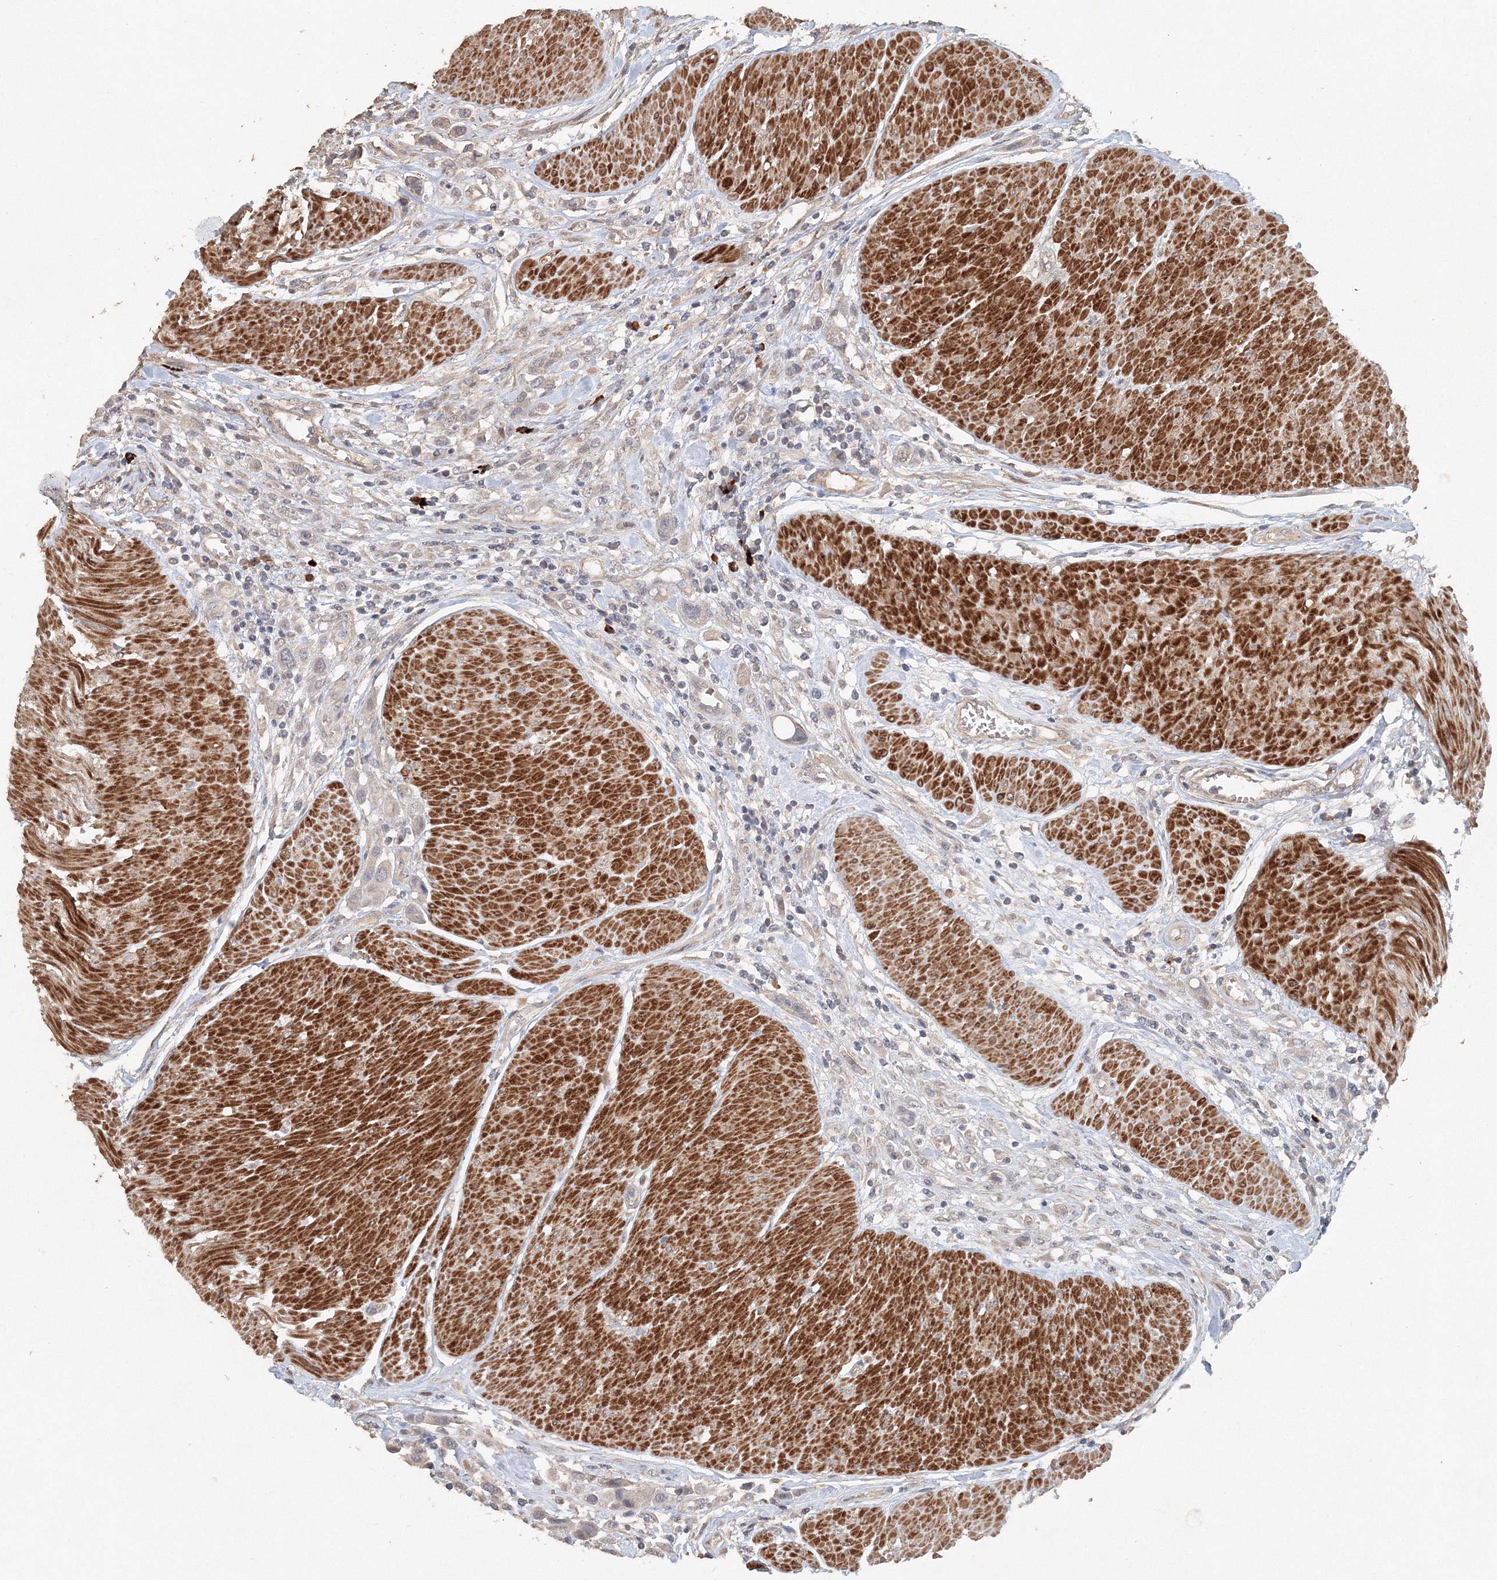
{"staining": {"intensity": "negative", "quantity": "none", "location": "none"}, "tissue": "urothelial cancer", "cell_type": "Tumor cells", "image_type": "cancer", "snomed": [{"axis": "morphology", "description": "Urothelial carcinoma, High grade"}, {"axis": "topography", "description": "Urinary bladder"}], "caption": "Tumor cells are negative for brown protein staining in urothelial cancer.", "gene": "NALF2", "patient": {"sex": "male", "age": 50}}